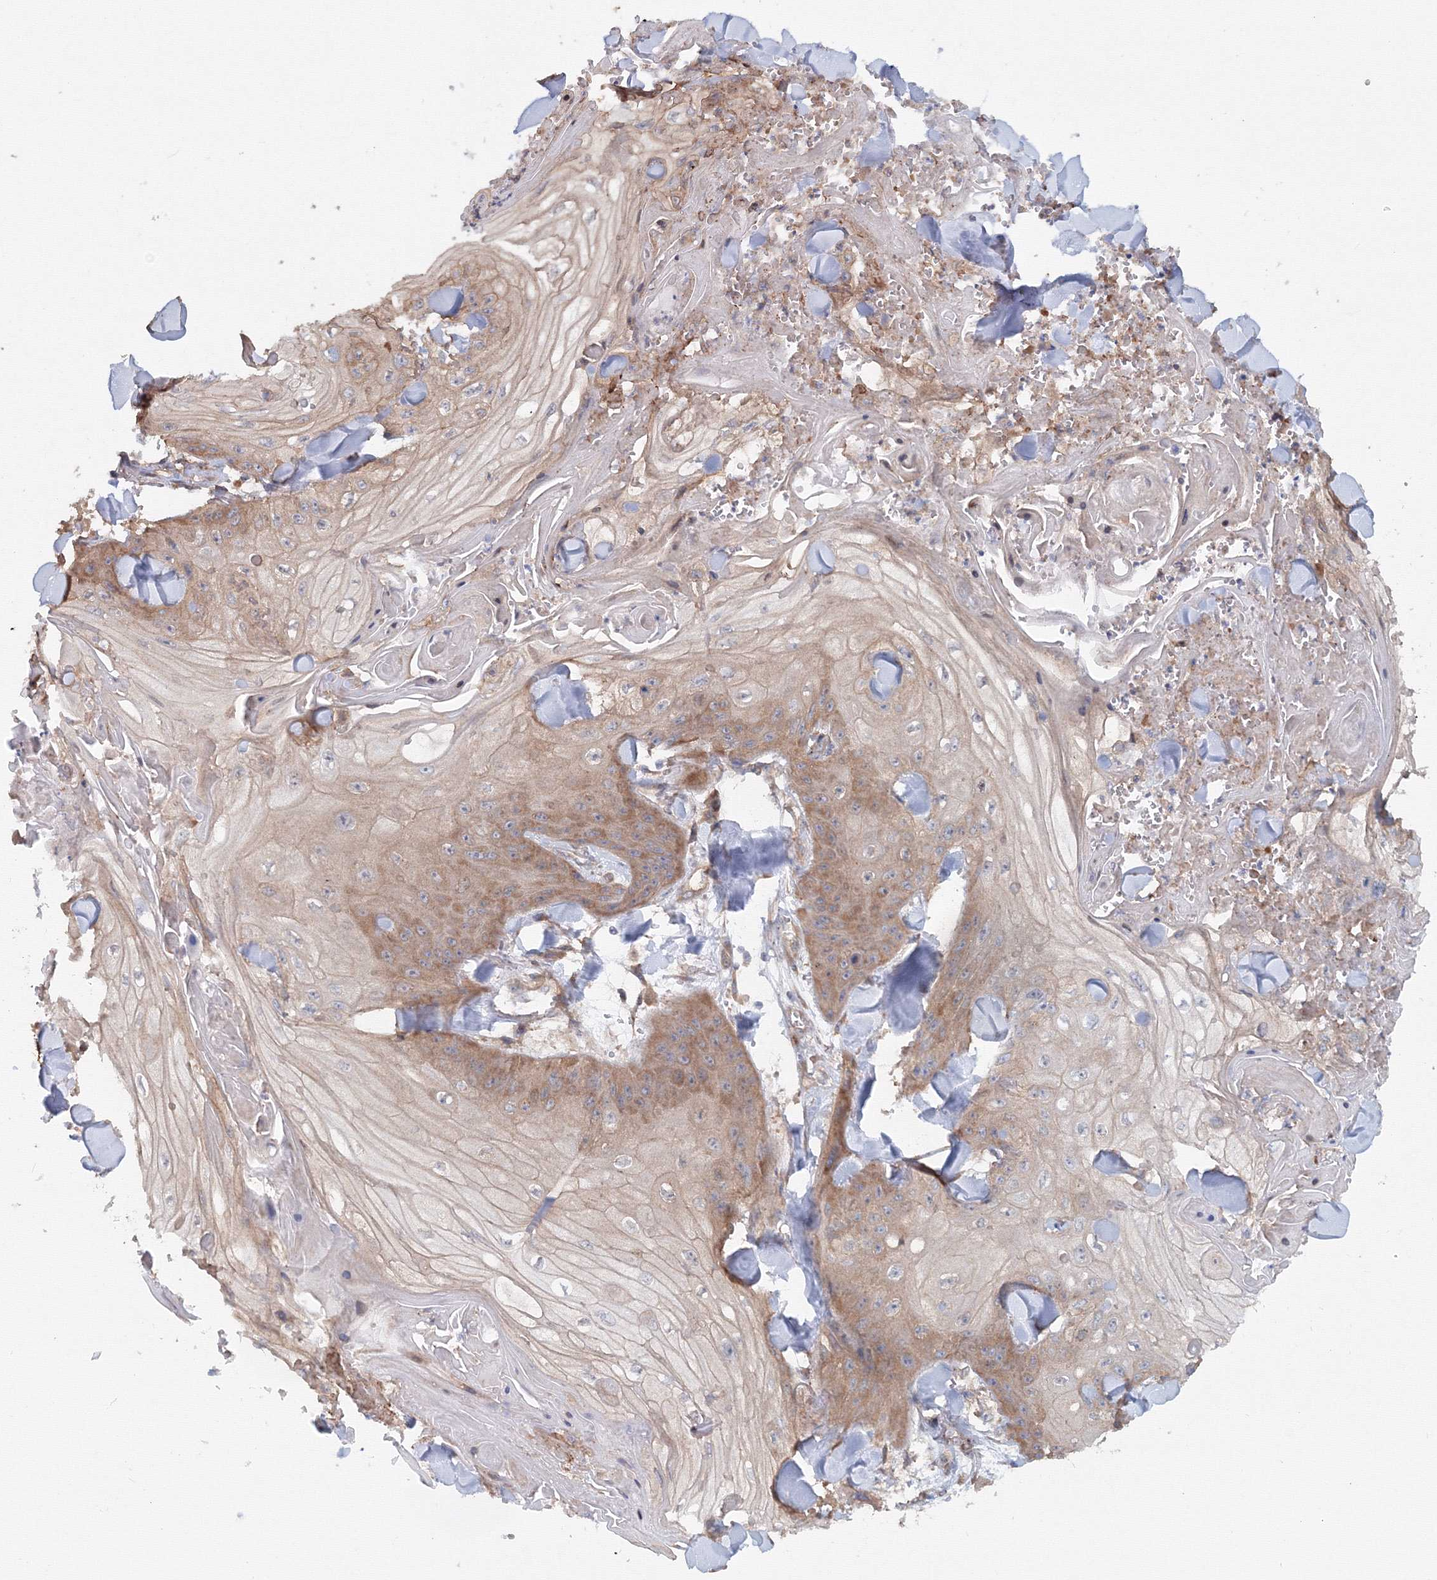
{"staining": {"intensity": "moderate", "quantity": "25%-75%", "location": "cytoplasmic/membranous"}, "tissue": "skin cancer", "cell_type": "Tumor cells", "image_type": "cancer", "snomed": [{"axis": "morphology", "description": "Squamous cell carcinoma, NOS"}, {"axis": "topography", "description": "Skin"}], "caption": "Human squamous cell carcinoma (skin) stained with a brown dye reveals moderate cytoplasmic/membranous positive positivity in about 25%-75% of tumor cells.", "gene": "EXOC1", "patient": {"sex": "male", "age": 74}}